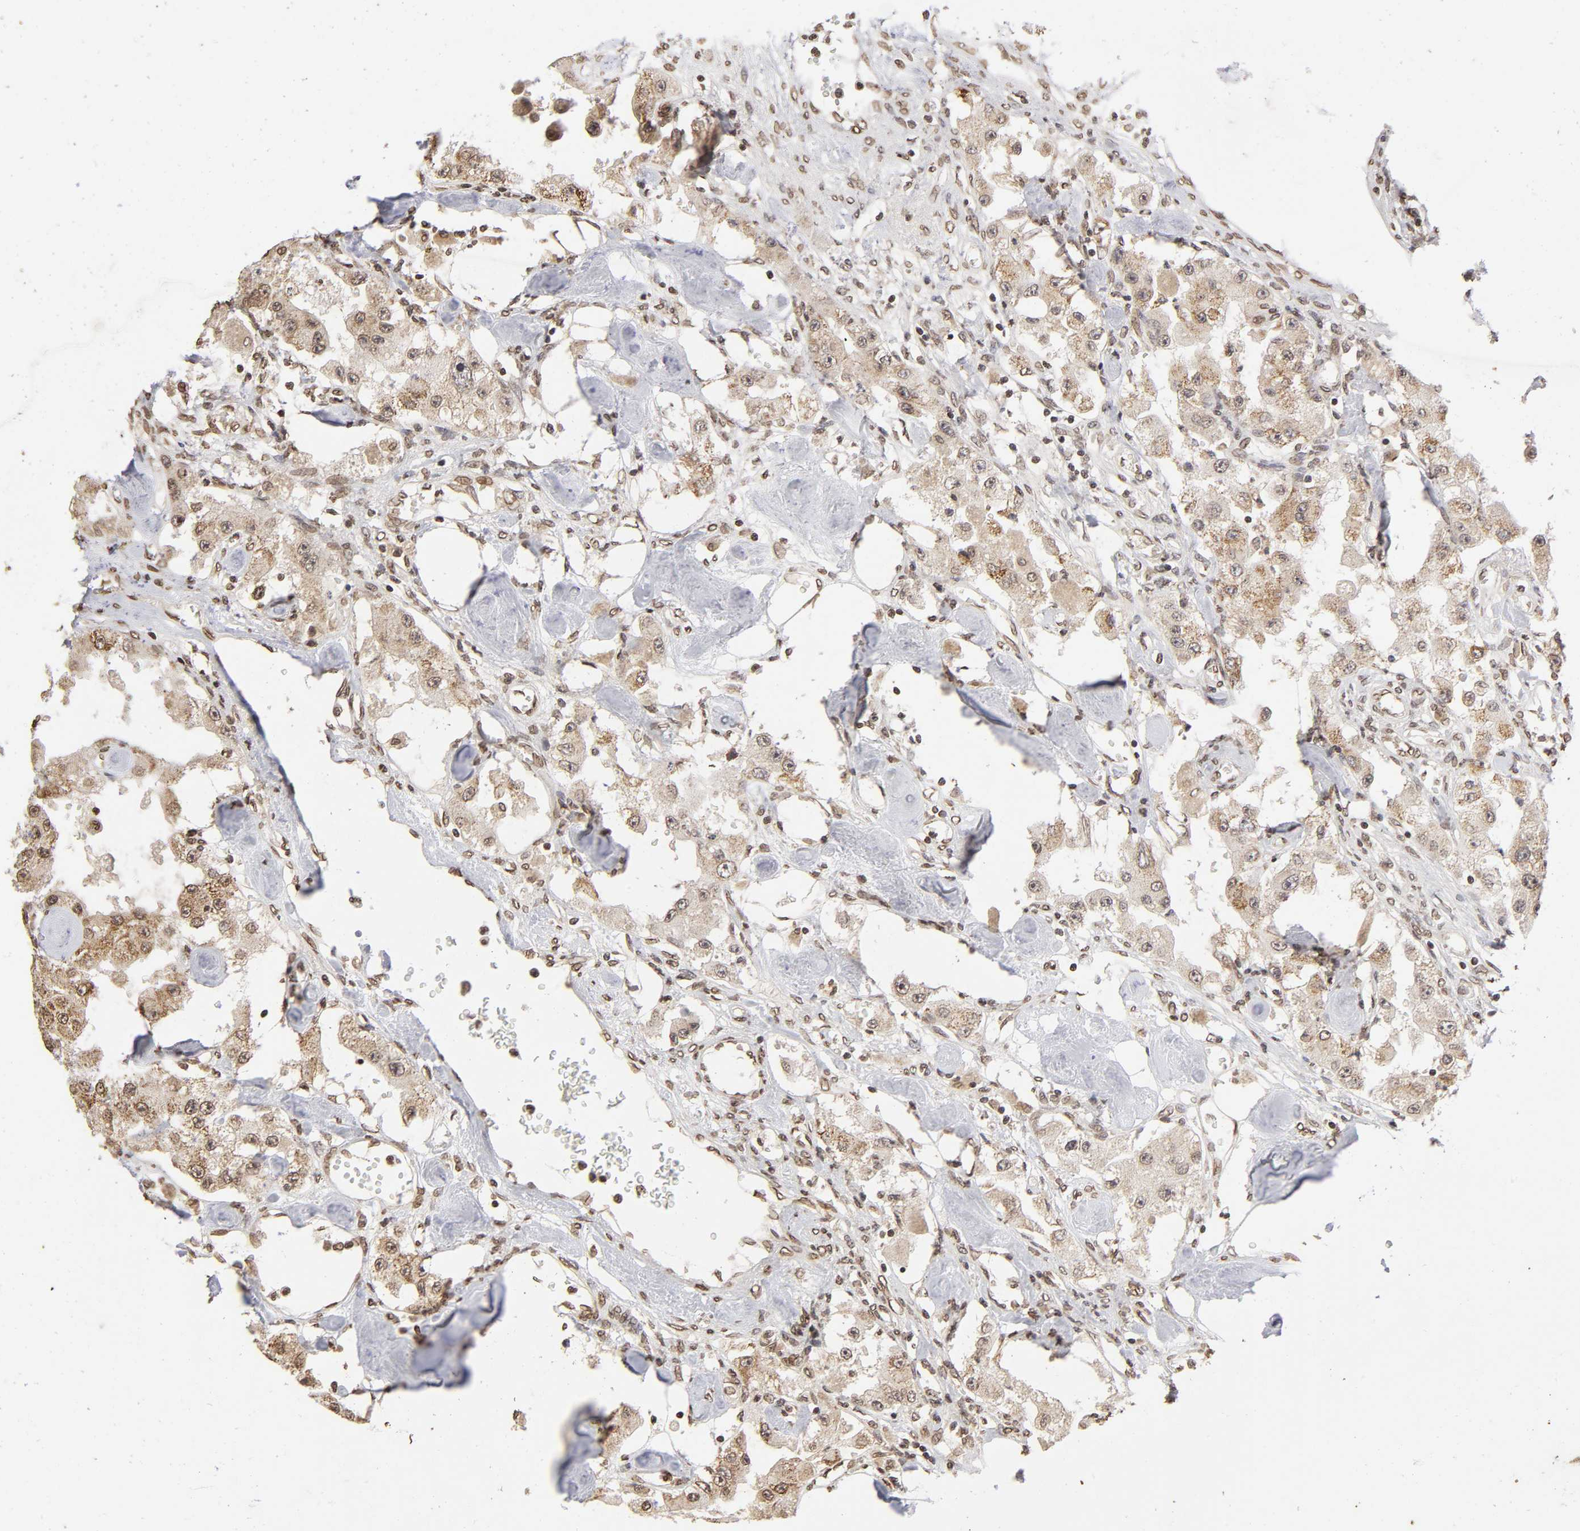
{"staining": {"intensity": "weak", "quantity": ">75%", "location": "cytoplasmic/membranous"}, "tissue": "carcinoid", "cell_type": "Tumor cells", "image_type": "cancer", "snomed": [{"axis": "morphology", "description": "Carcinoid, malignant, NOS"}, {"axis": "topography", "description": "Pancreas"}], "caption": "The immunohistochemical stain shows weak cytoplasmic/membranous staining in tumor cells of carcinoid tissue.", "gene": "MLLT6", "patient": {"sex": "male", "age": 41}}